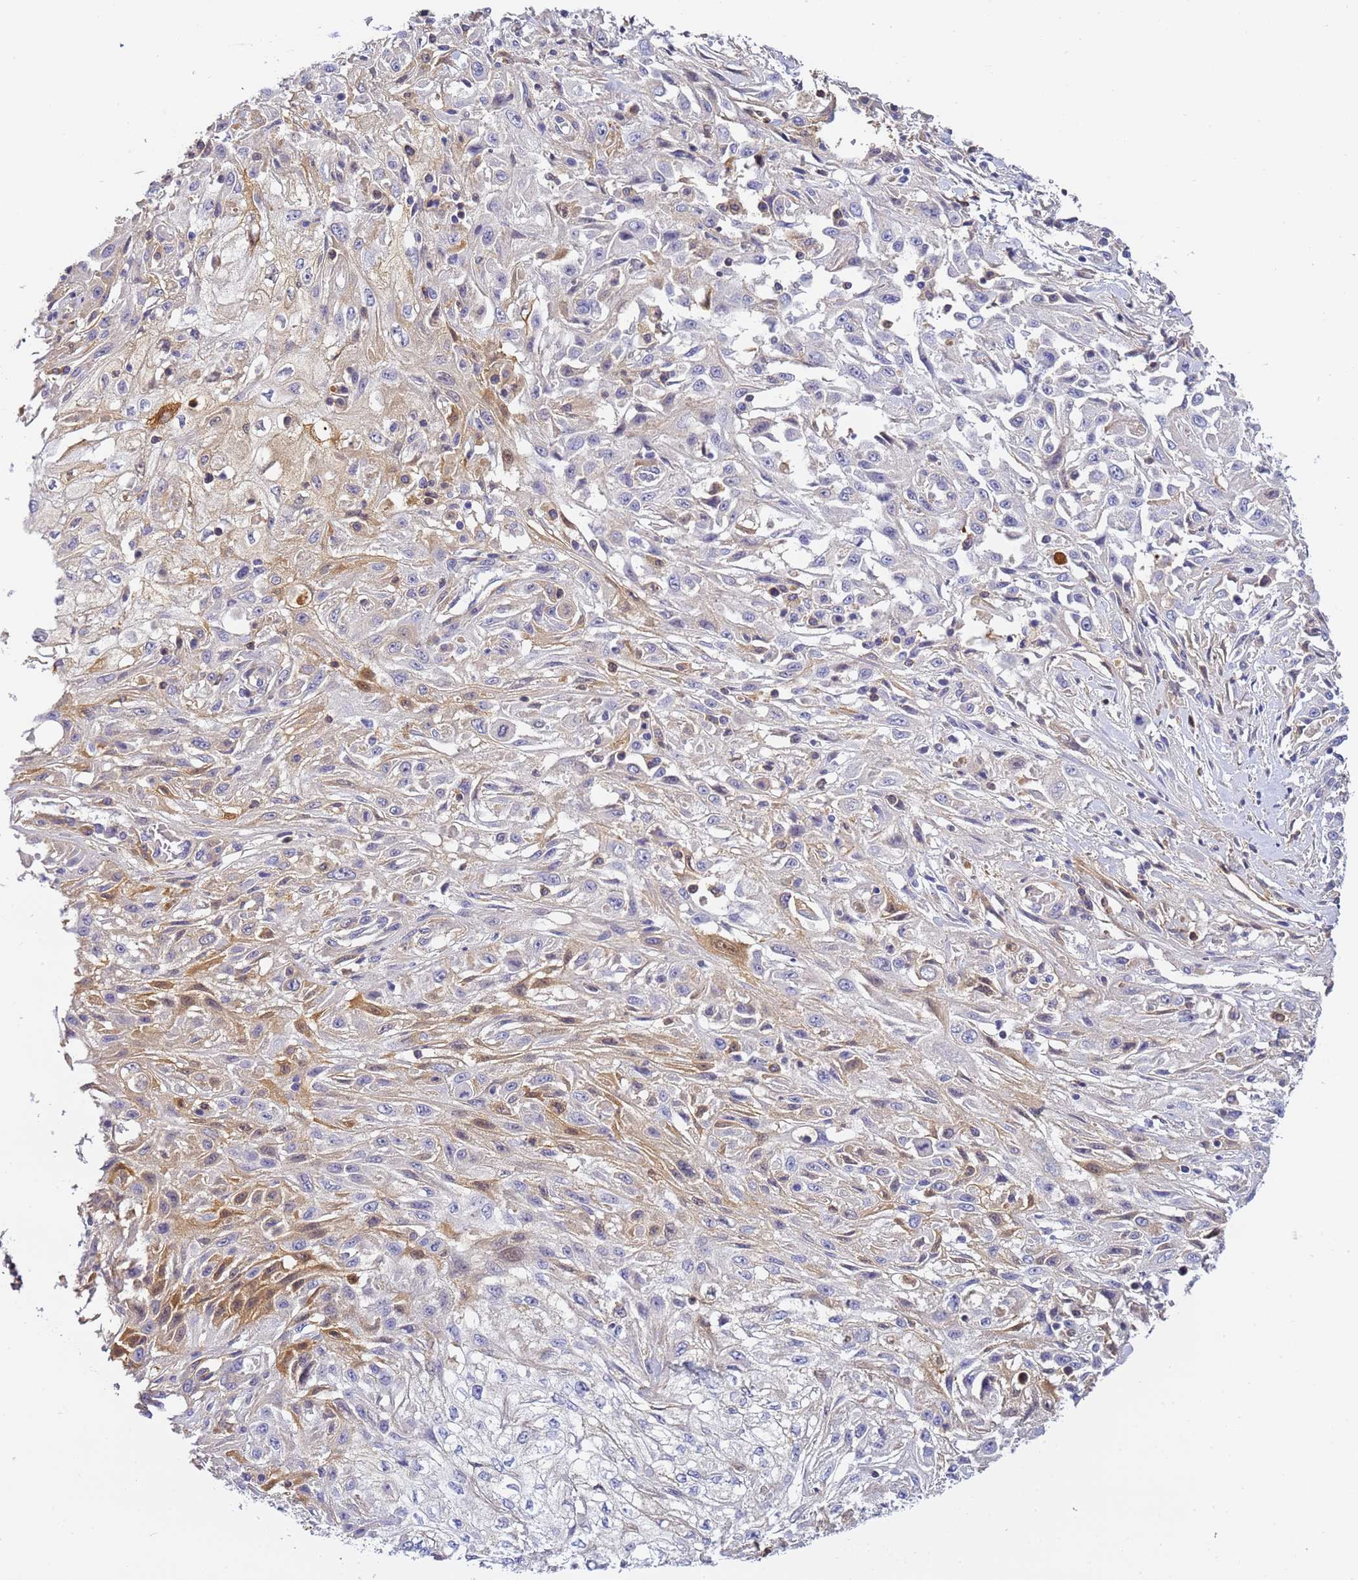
{"staining": {"intensity": "moderate", "quantity": "<25%", "location": "cytoplasmic/membranous"}, "tissue": "skin cancer", "cell_type": "Tumor cells", "image_type": "cancer", "snomed": [{"axis": "morphology", "description": "Squamous cell carcinoma, NOS"}, {"axis": "morphology", "description": "Squamous cell carcinoma, metastatic, NOS"}, {"axis": "topography", "description": "Skin"}, {"axis": "topography", "description": "Lymph node"}], "caption": "Protein staining by IHC demonstrates moderate cytoplasmic/membranous positivity in about <25% of tumor cells in metastatic squamous cell carcinoma (skin). (DAB IHC, brown staining for protein, blue staining for nuclei).", "gene": "CFH", "patient": {"sex": "male", "age": 75}}